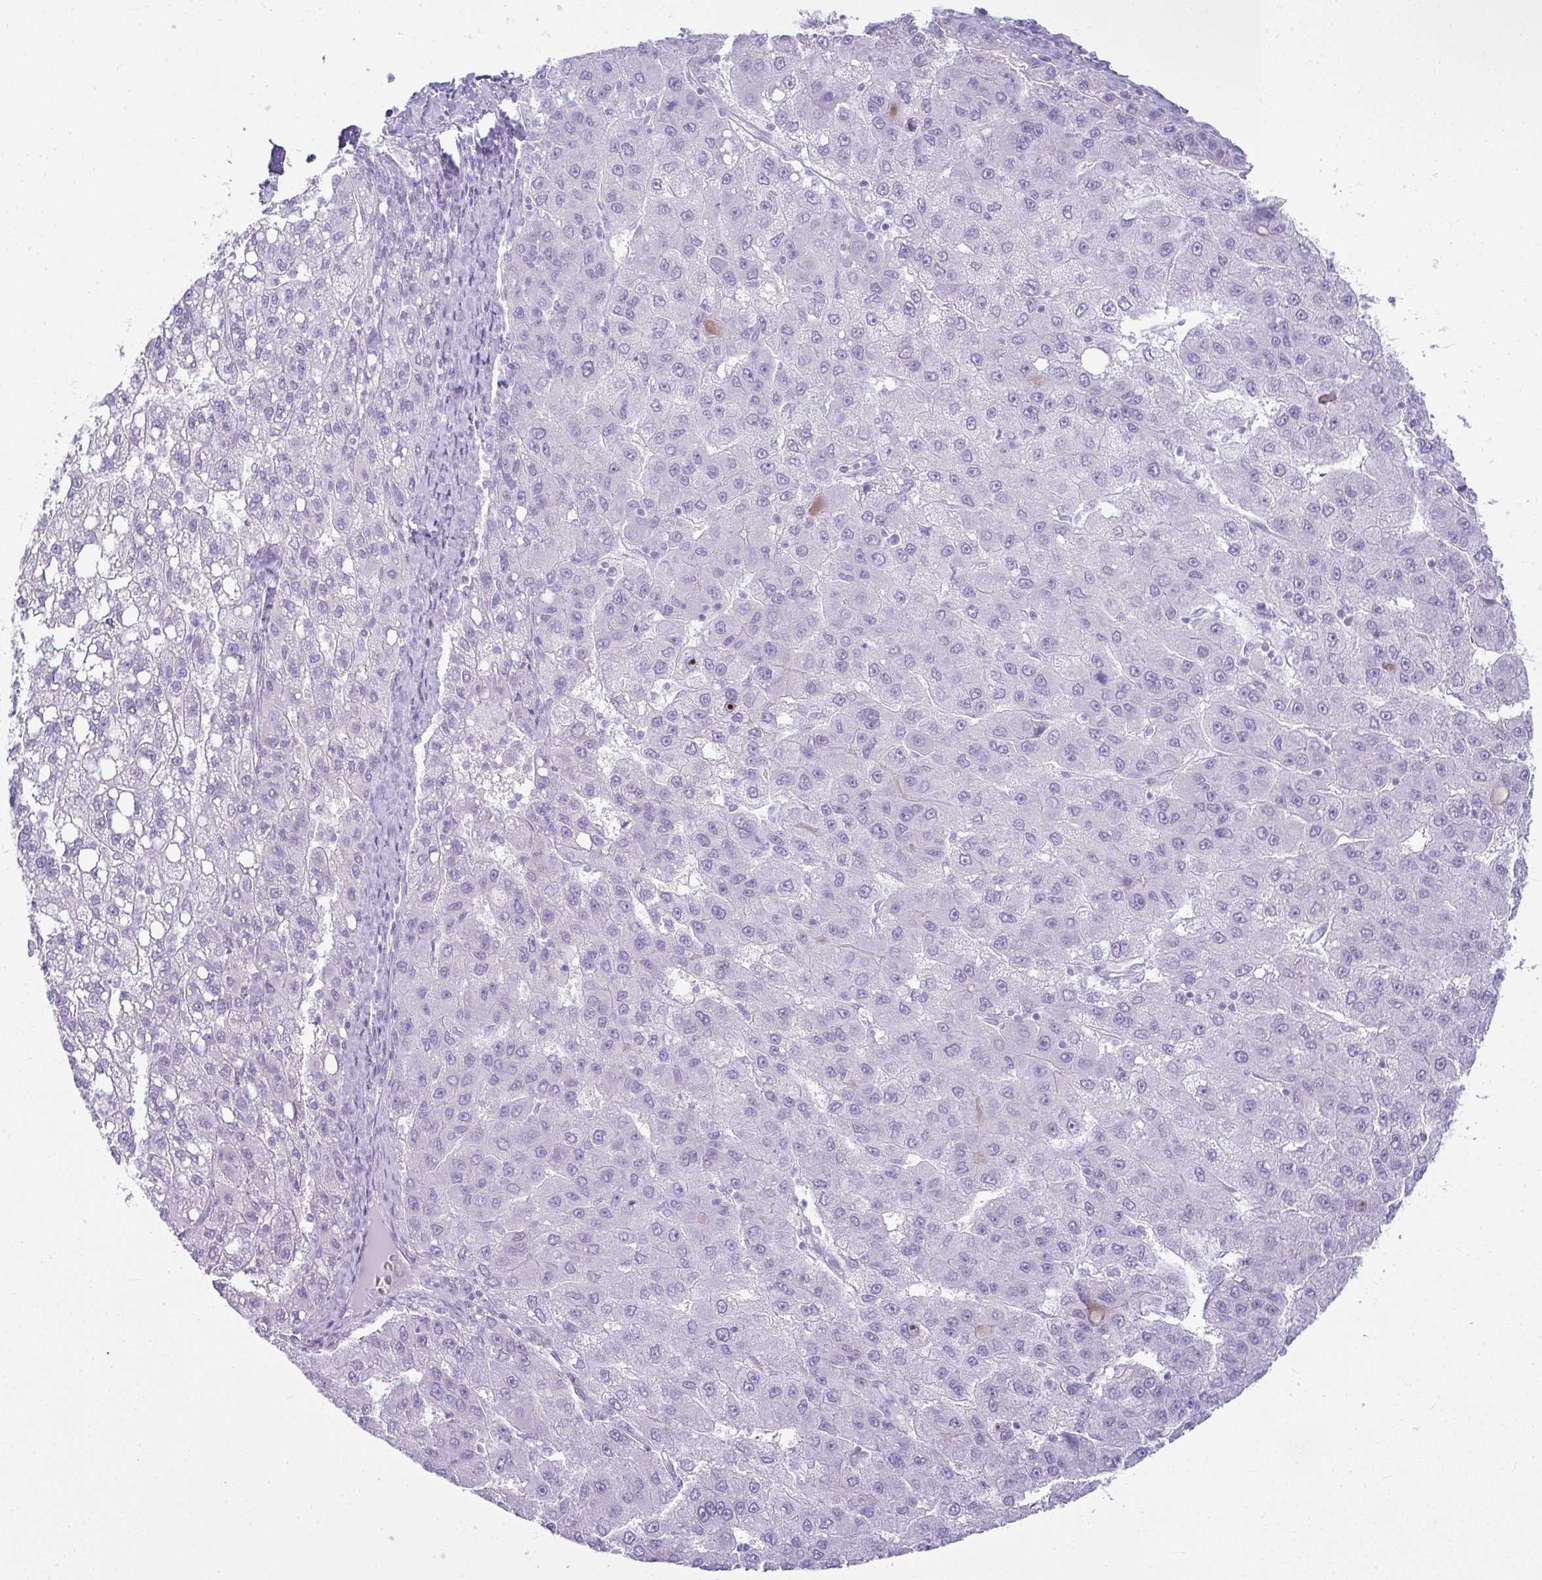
{"staining": {"intensity": "negative", "quantity": "none", "location": "none"}, "tissue": "liver cancer", "cell_type": "Tumor cells", "image_type": "cancer", "snomed": [{"axis": "morphology", "description": "Carcinoma, Hepatocellular, NOS"}, {"axis": "topography", "description": "Liver"}], "caption": "This is an immunohistochemistry histopathology image of human liver cancer (hepatocellular carcinoma). There is no positivity in tumor cells.", "gene": "RASL10A", "patient": {"sex": "female", "age": 82}}